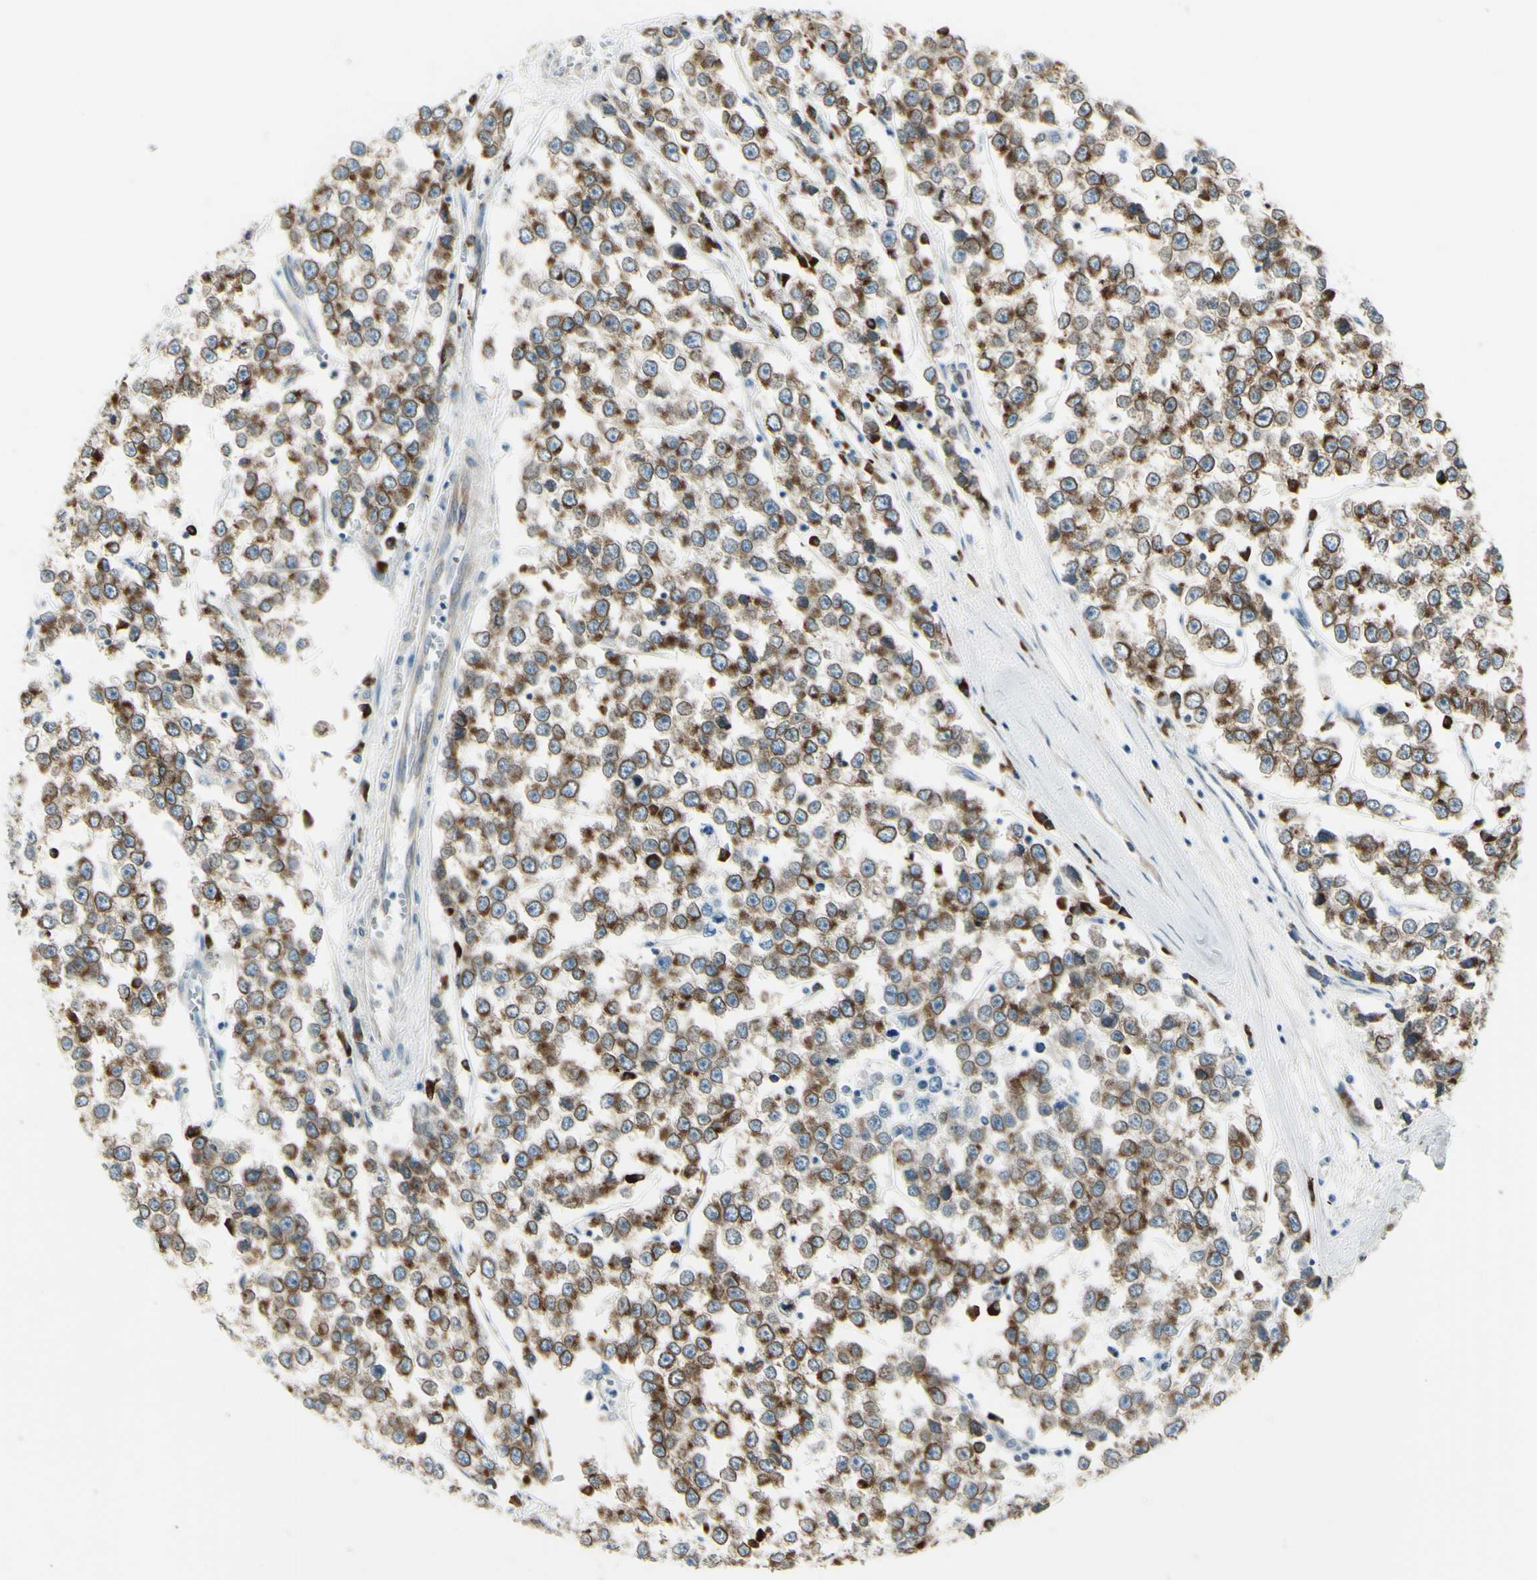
{"staining": {"intensity": "moderate", "quantity": ">75%", "location": "cytoplasmic/membranous"}, "tissue": "testis cancer", "cell_type": "Tumor cells", "image_type": "cancer", "snomed": [{"axis": "morphology", "description": "Seminoma, NOS"}, {"axis": "morphology", "description": "Carcinoma, Embryonal, NOS"}, {"axis": "topography", "description": "Testis"}], "caption": "A micrograph of testis cancer (embryonal carcinoma) stained for a protein demonstrates moderate cytoplasmic/membranous brown staining in tumor cells.", "gene": "SELENOS", "patient": {"sex": "male", "age": 52}}